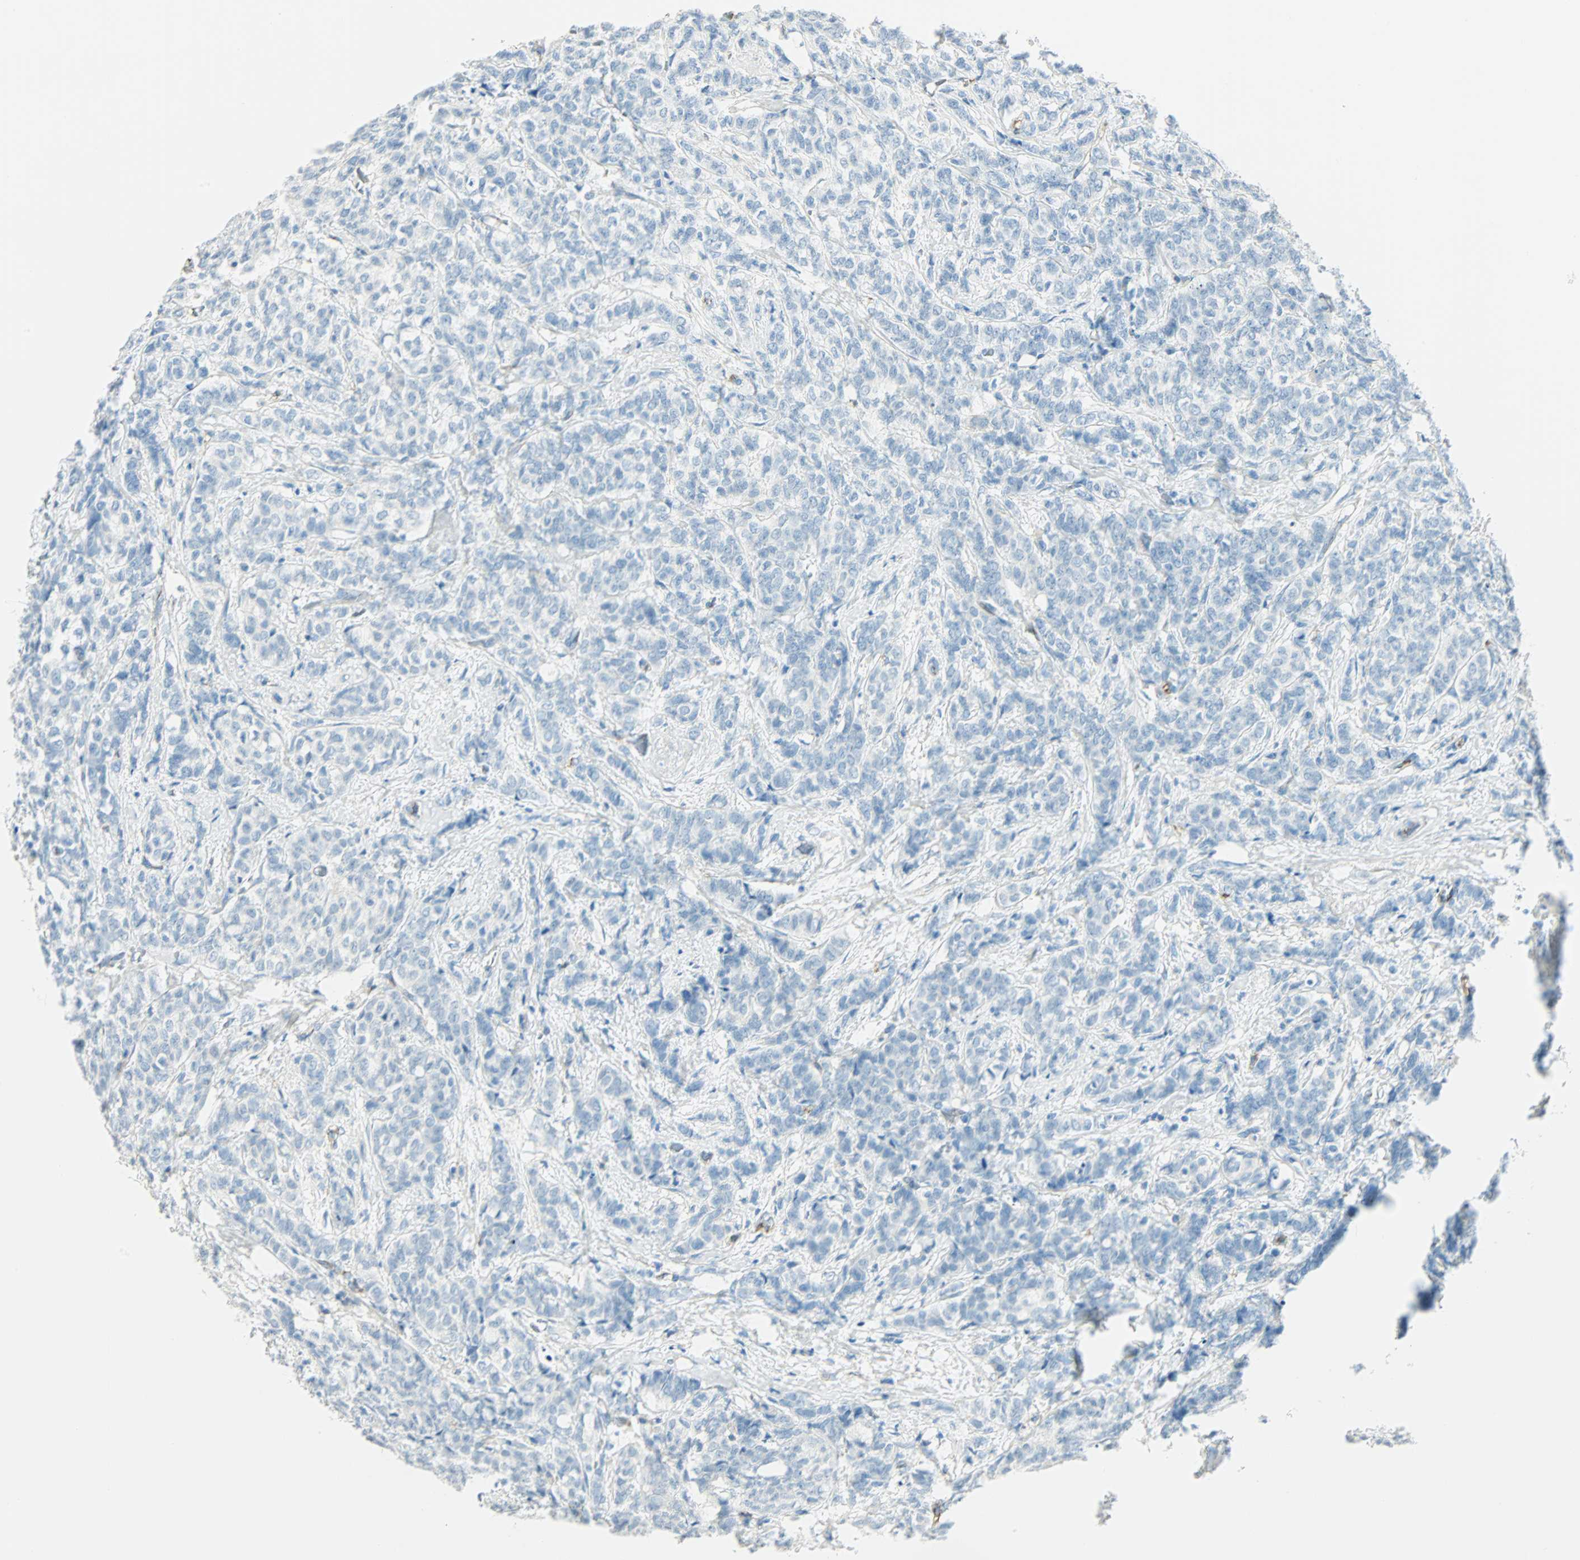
{"staining": {"intensity": "weak", "quantity": "<25%", "location": "cytoplasmic/membranous"}, "tissue": "breast cancer", "cell_type": "Tumor cells", "image_type": "cancer", "snomed": [{"axis": "morphology", "description": "Lobular carcinoma"}, {"axis": "topography", "description": "Breast"}], "caption": "Histopathology image shows no significant protein expression in tumor cells of lobular carcinoma (breast). (DAB IHC, high magnification).", "gene": "VPS9D1", "patient": {"sex": "female", "age": 60}}